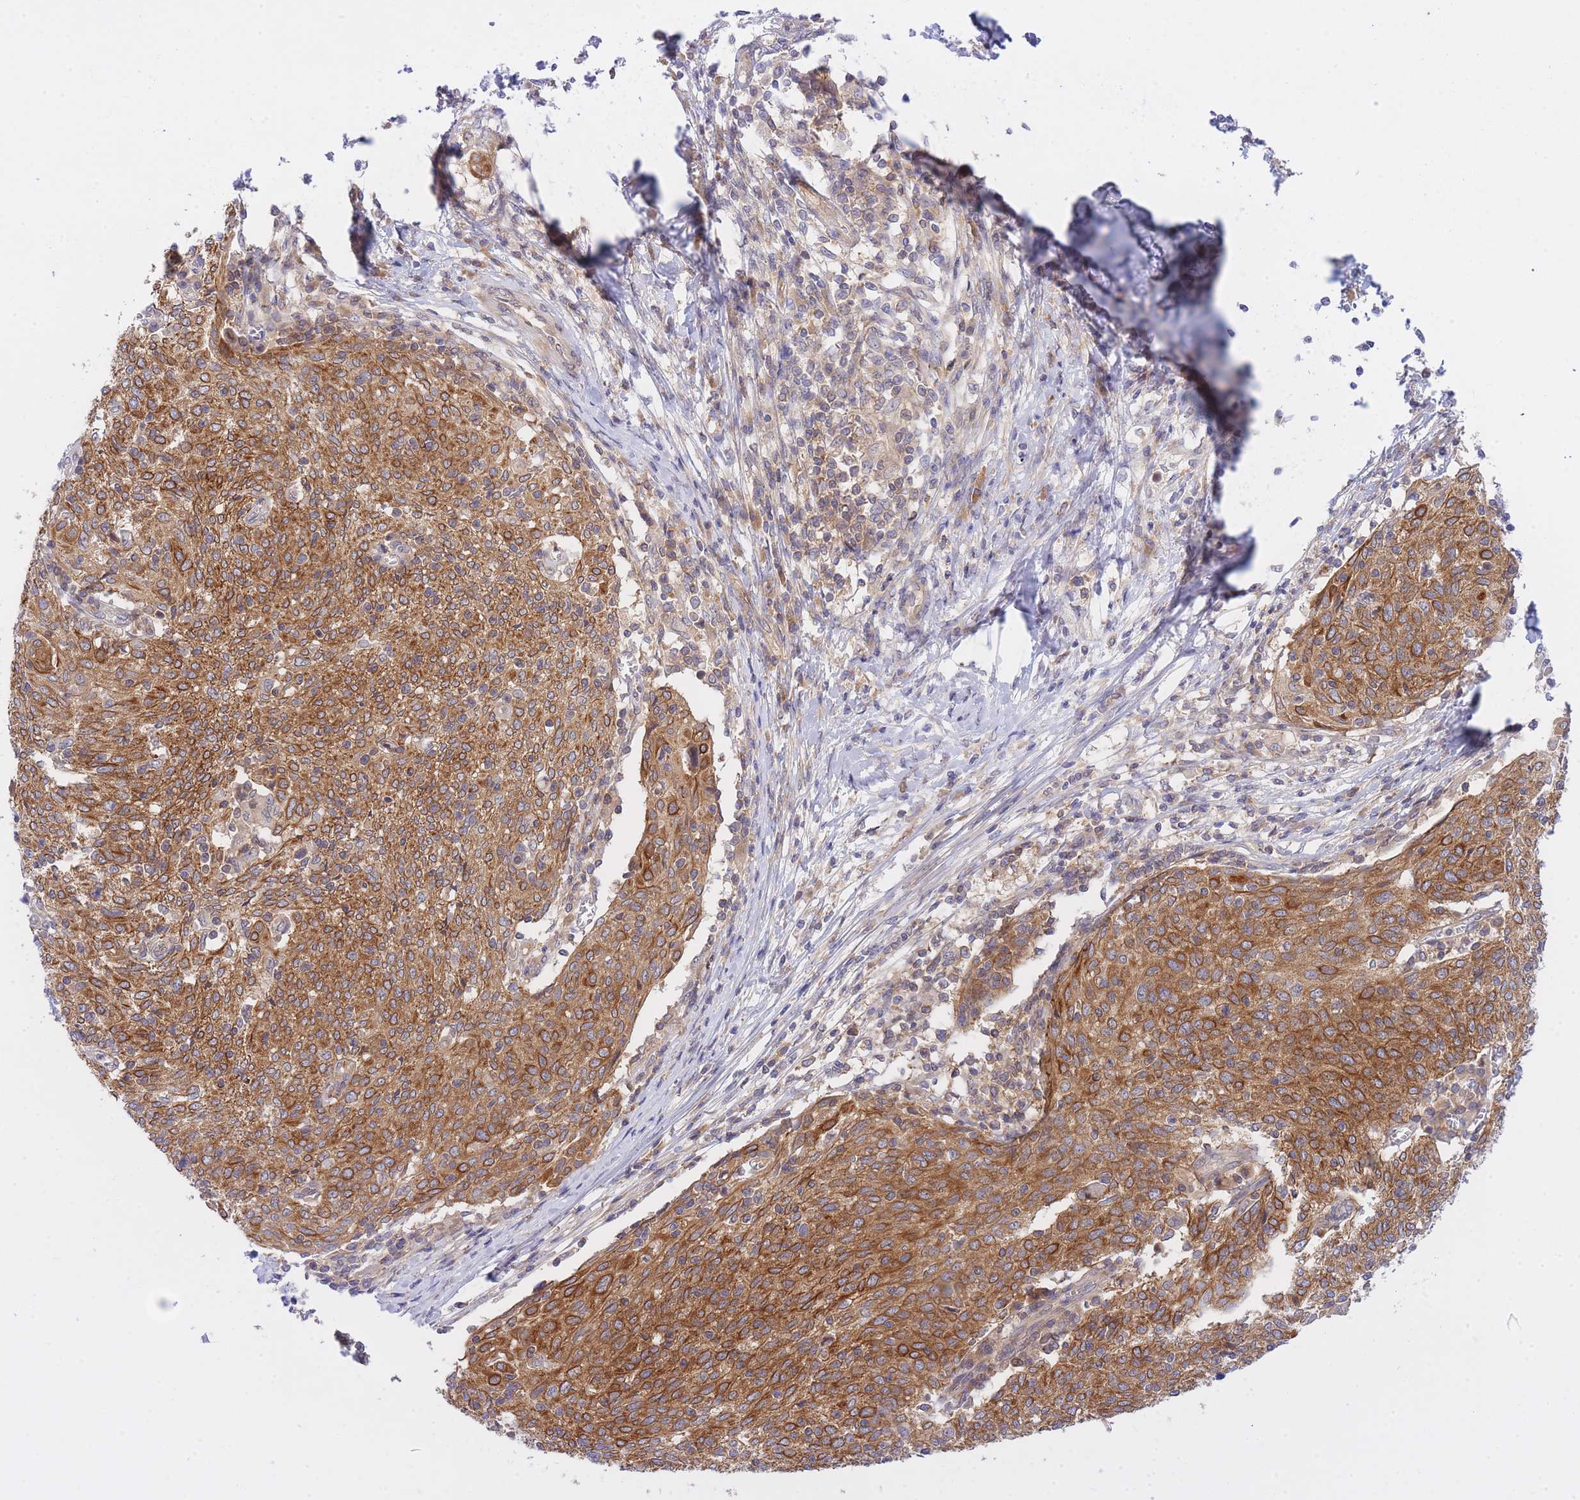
{"staining": {"intensity": "strong", "quantity": ">75%", "location": "cytoplasmic/membranous"}, "tissue": "cervical cancer", "cell_type": "Tumor cells", "image_type": "cancer", "snomed": [{"axis": "morphology", "description": "Squamous cell carcinoma, NOS"}, {"axis": "topography", "description": "Cervix"}], "caption": "Cervical cancer stained with DAB (3,3'-diaminobenzidine) immunohistochemistry demonstrates high levels of strong cytoplasmic/membranous staining in about >75% of tumor cells.", "gene": "EIF2B2", "patient": {"sex": "female", "age": 52}}